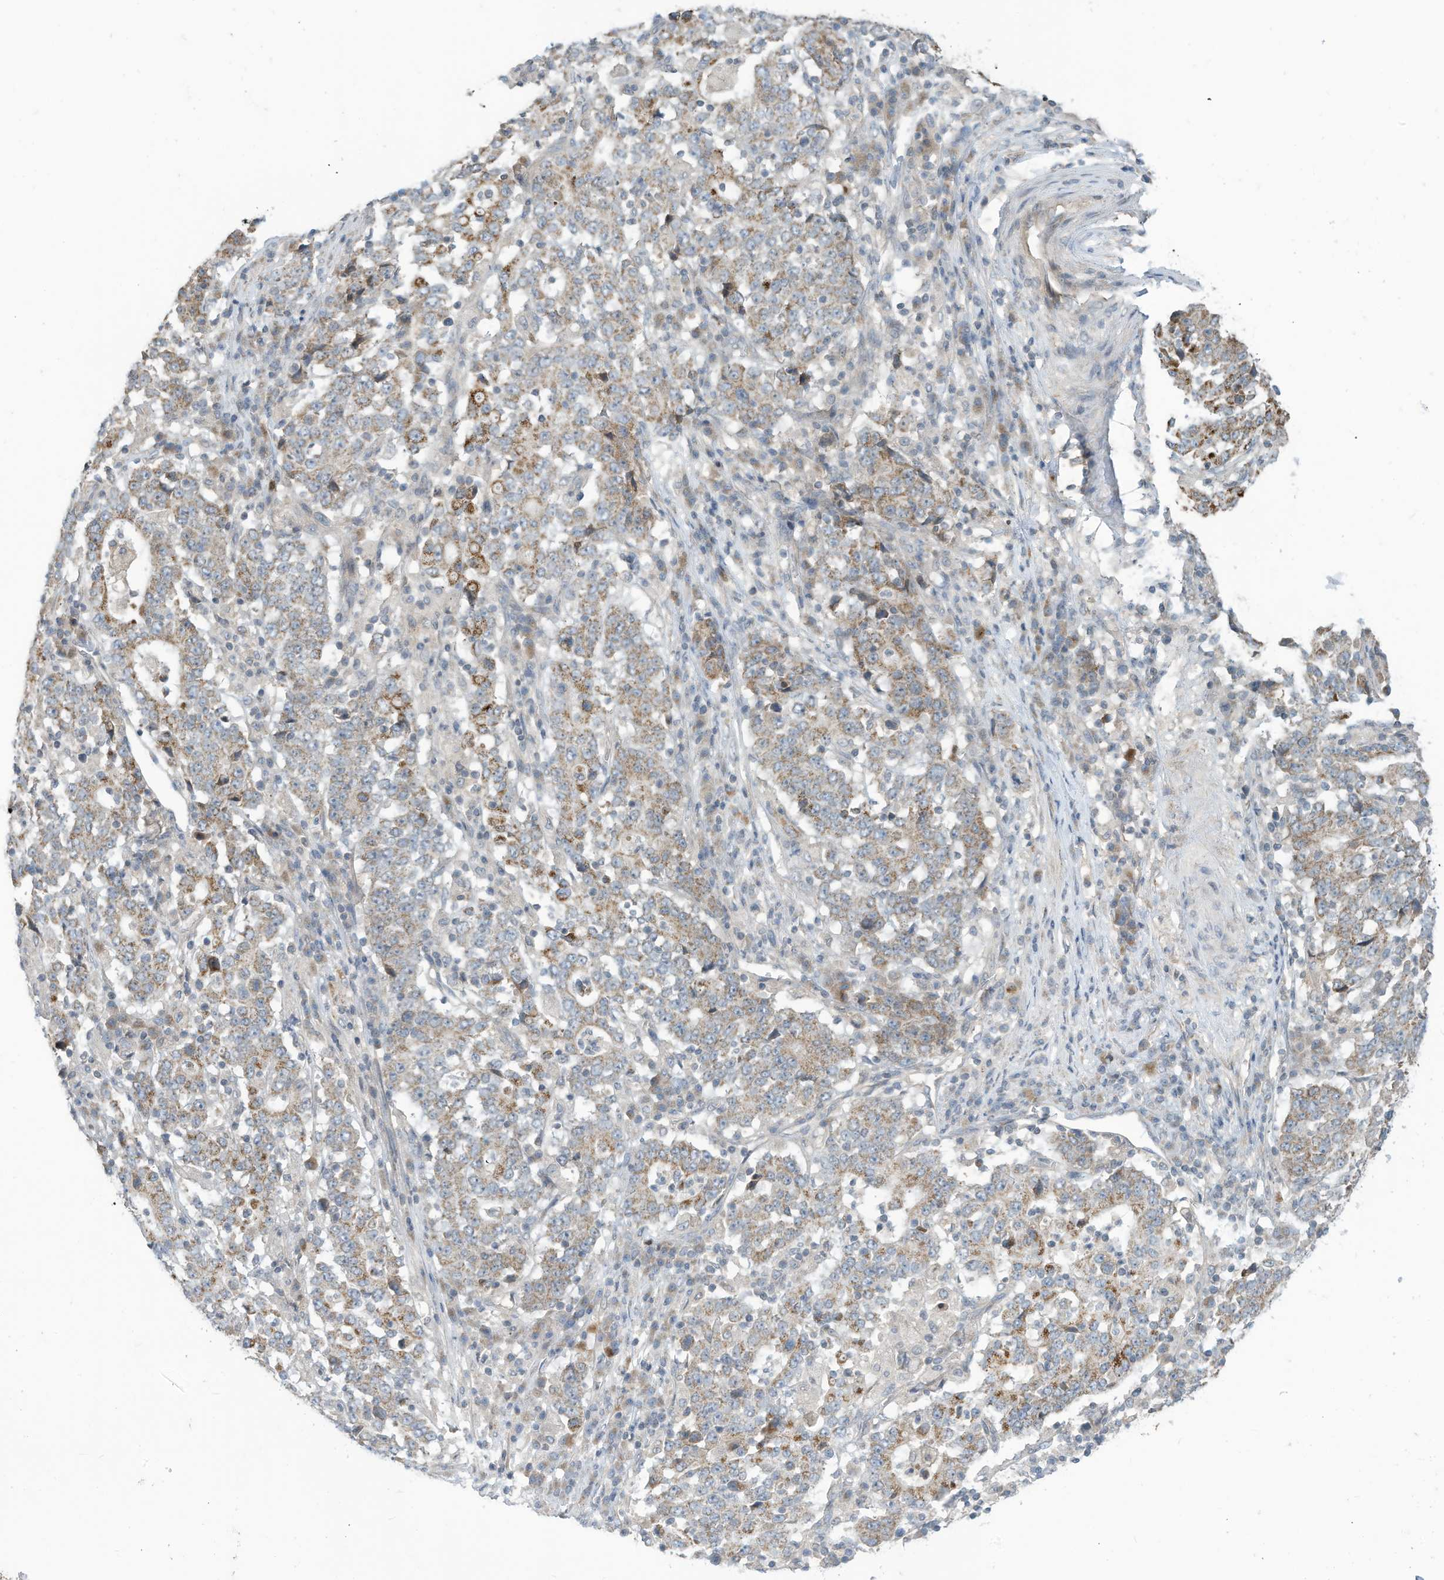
{"staining": {"intensity": "moderate", "quantity": "25%-75%", "location": "cytoplasmic/membranous"}, "tissue": "stomach cancer", "cell_type": "Tumor cells", "image_type": "cancer", "snomed": [{"axis": "morphology", "description": "Adenocarcinoma, NOS"}, {"axis": "topography", "description": "Stomach"}], "caption": "This is an image of immunohistochemistry (IHC) staining of adenocarcinoma (stomach), which shows moderate expression in the cytoplasmic/membranous of tumor cells.", "gene": "SCGB1D2", "patient": {"sex": "male", "age": 59}}